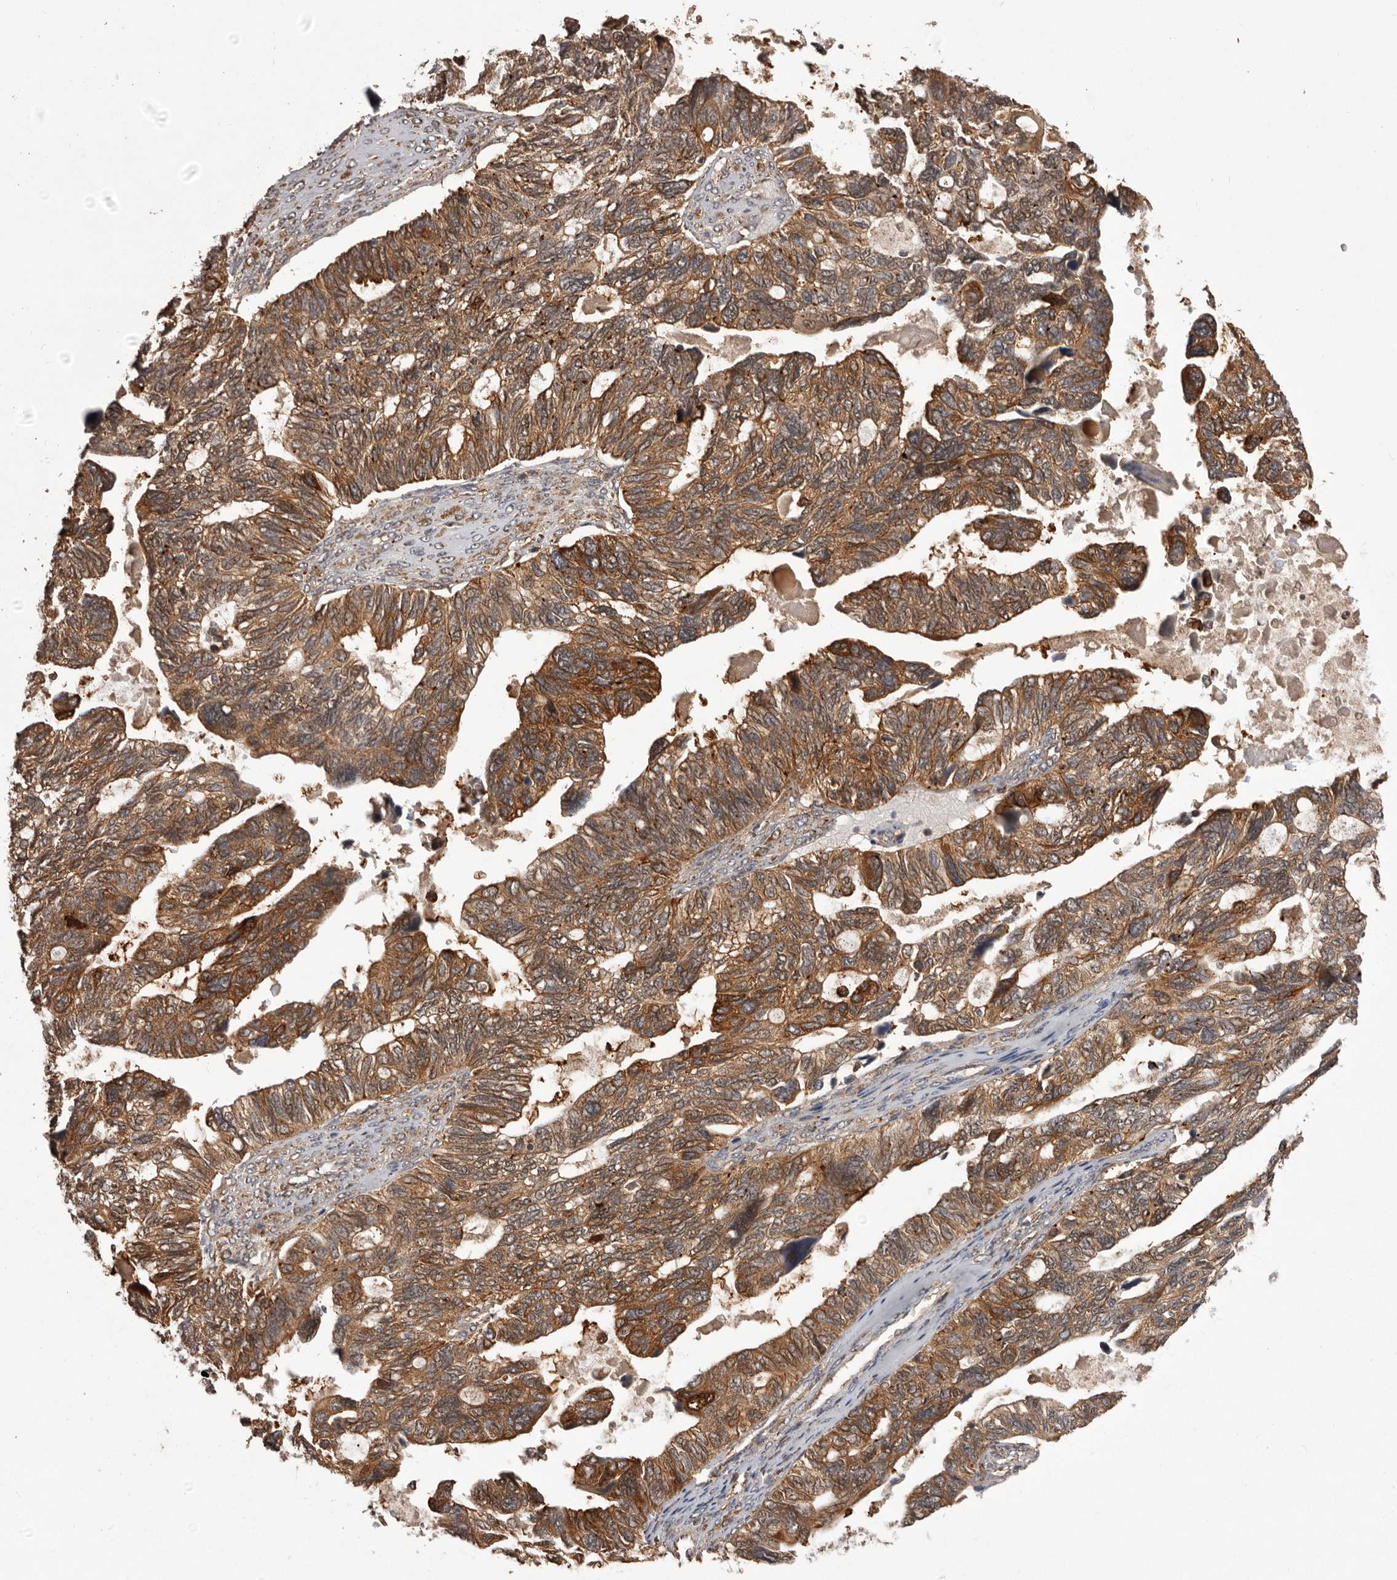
{"staining": {"intensity": "strong", "quantity": ">75%", "location": "cytoplasmic/membranous"}, "tissue": "ovarian cancer", "cell_type": "Tumor cells", "image_type": "cancer", "snomed": [{"axis": "morphology", "description": "Cystadenocarcinoma, serous, NOS"}, {"axis": "topography", "description": "Ovary"}], "caption": "DAB (3,3'-diaminobenzidine) immunohistochemical staining of human ovarian cancer exhibits strong cytoplasmic/membranous protein staining in about >75% of tumor cells.", "gene": "SLC22A3", "patient": {"sex": "female", "age": 79}}